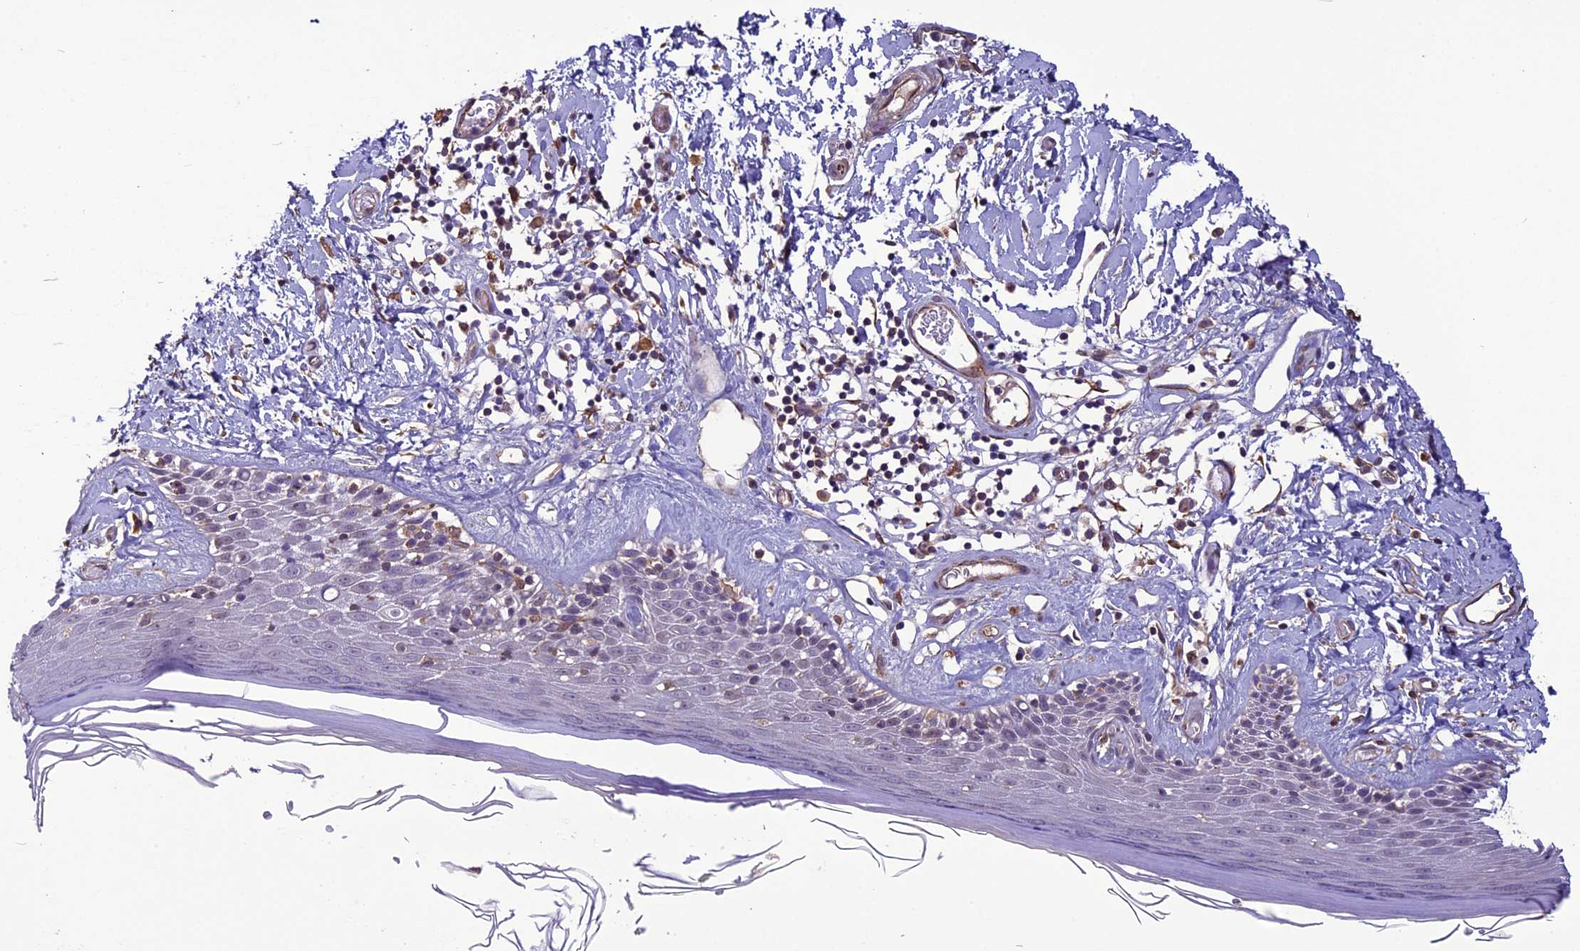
{"staining": {"intensity": "weak", "quantity": "25%-75%", "location": "cytoplasmic/membranous,nuclear"}, "tissue": "skin", "cell_type": "Epidermal cells", "image_type": "normal", "snomed": [{"axis": "morphology", "description": "Normal tissue, NOS"}, {"axis": "topography", "description": "Adipose tissue"}, {"axis": "topography", "description": "Vascular tissue"}, {"axis": "topography", "description": "Vulva"}, {"axis": "topography", "description": "Peripheral nerve tissue"}], "caption": "A high-resolution histopathology image shows immunohistochemistry staining of benign skin, which displays weak cytoplasmic/membranous,nuclear expression in approximately 25%-75% of epidermal cells. The protein of interest is shown in brown color, while the nuclei are stained blue.", "gene": "C3orf70", "patient": {"sex": "female", "age": 86}}